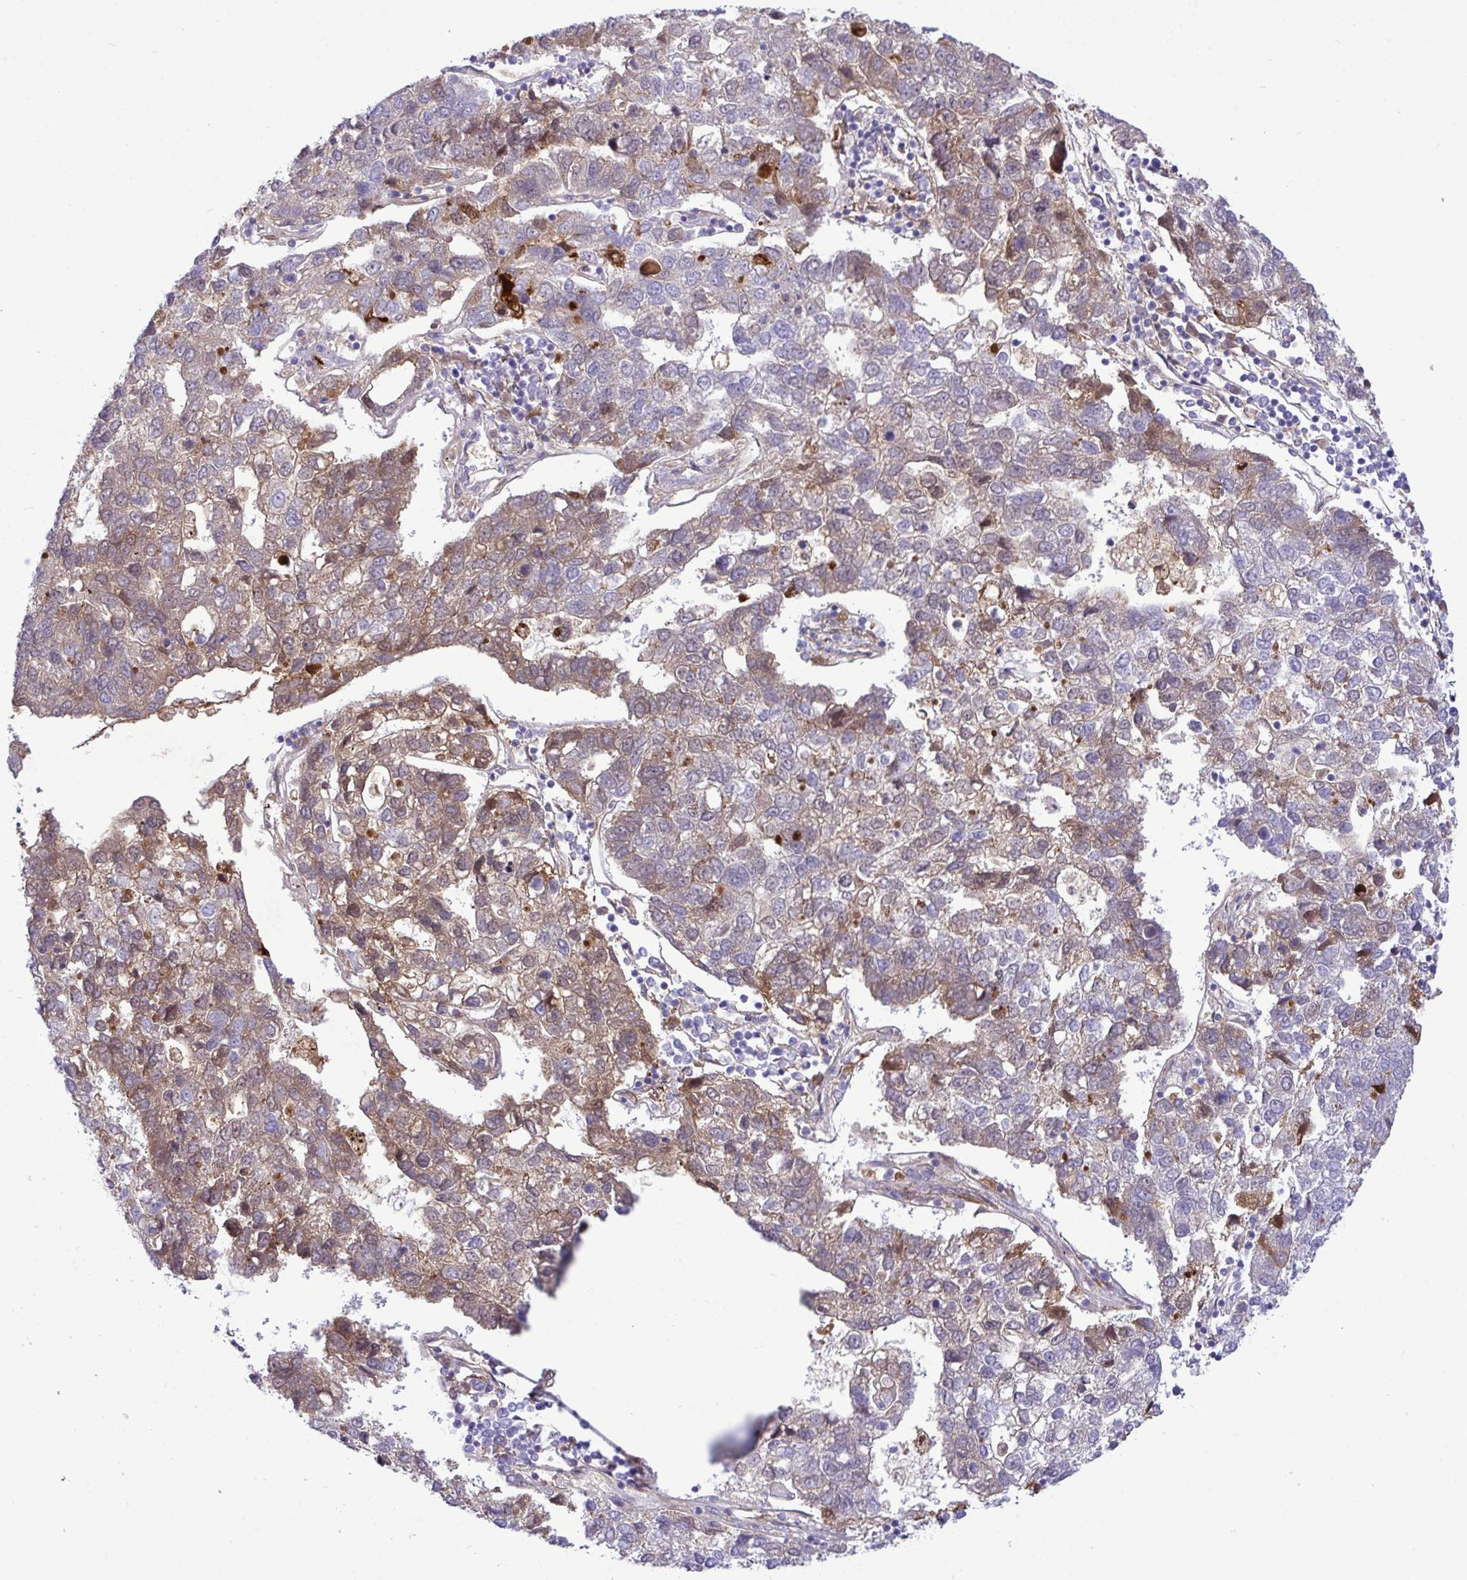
{"staining": {"intensity": "moderate", "quantity": "25%-75%", "location": "cytoplasmic/membranous"}, "tissue": "pancreatic cancer", "cell_type": "Tumor cells", "image_type": "cancer", "snomed": [{"axis": "morphology", "description": "Adenocarcinoma, NOS"}, {"axis": "topography", "description": "Pancreas"}], "caption": "A photomicrograph of human adenocarcinoma (pancreatic) stained for a protein exhibits moderate cytoplasmic/membranous brown staining in tumor cells.", "gene": "F2", "patient": {"sex": "female", "age": 61}}